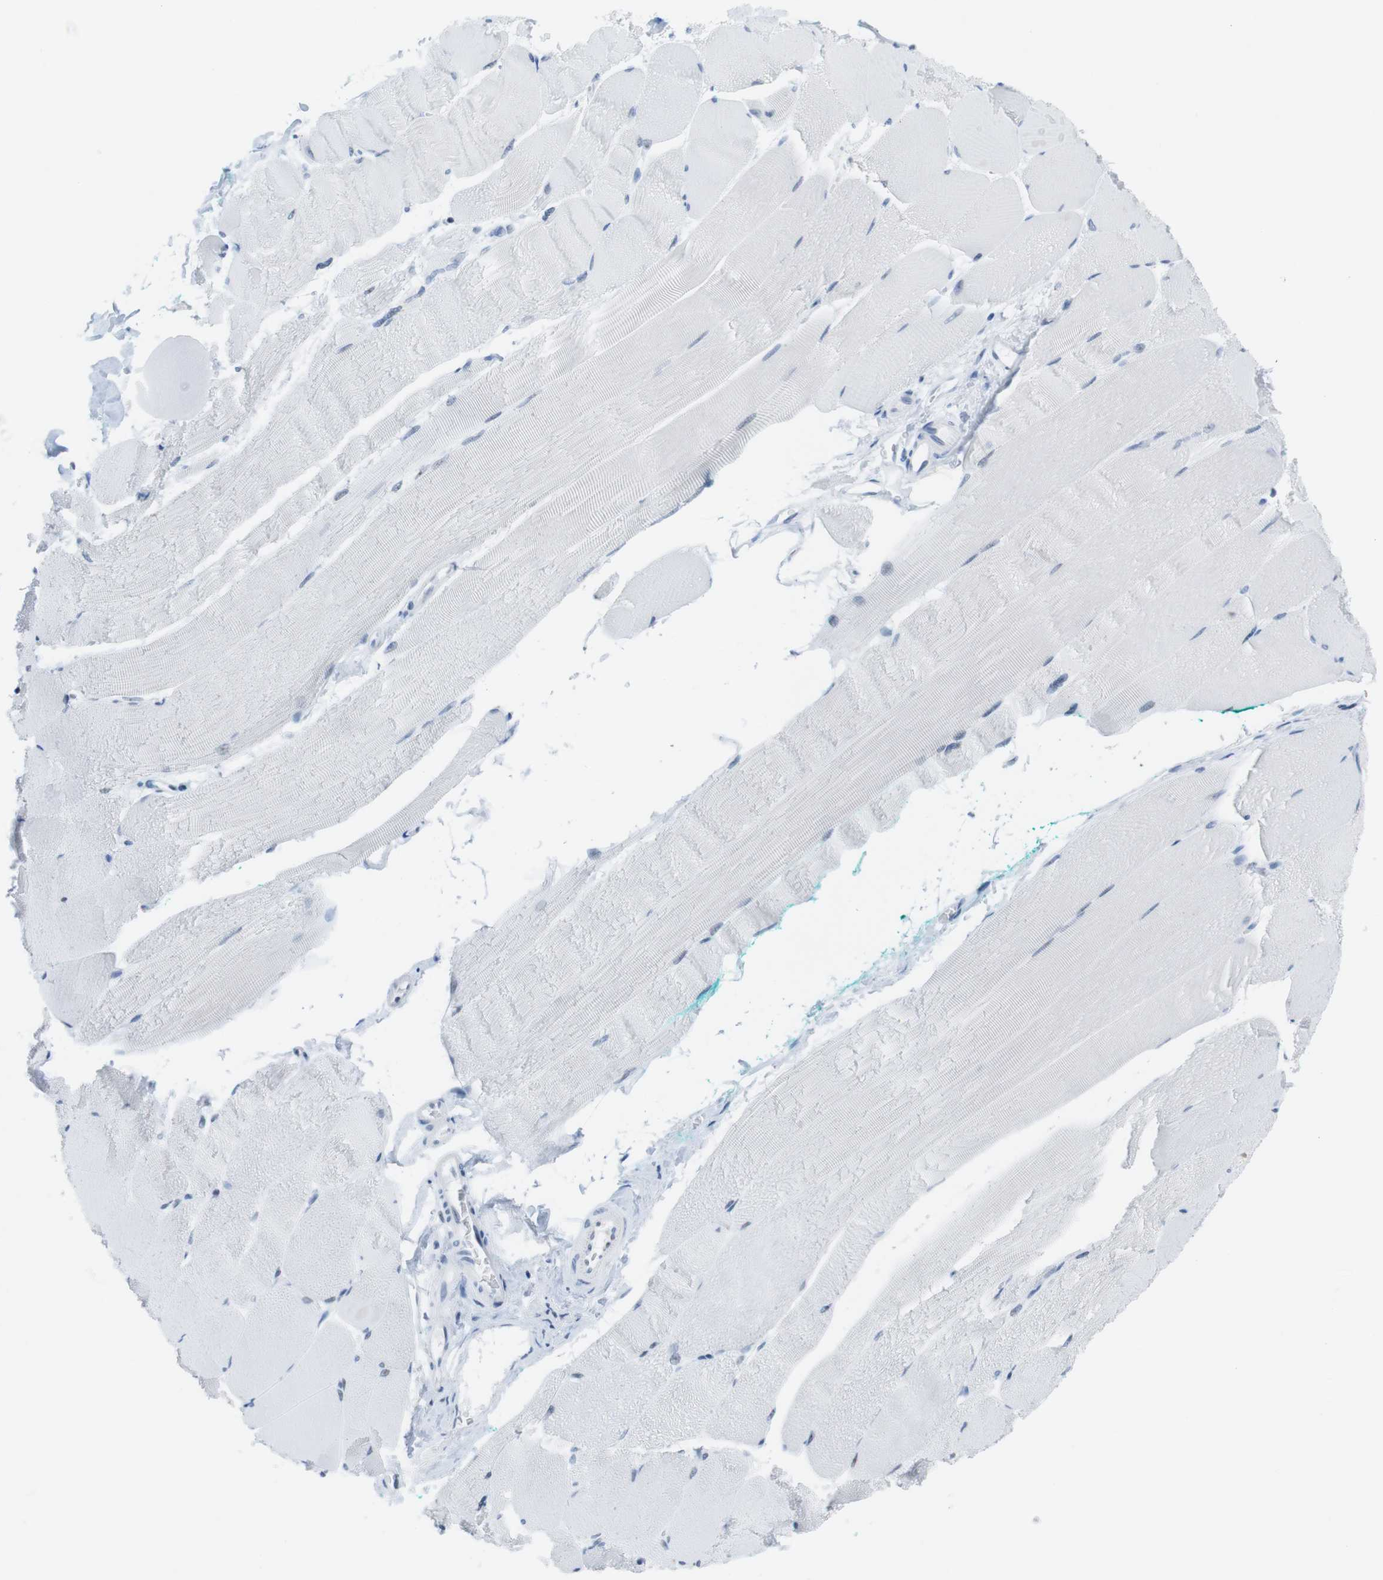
{"staining": {"intensity": "moderate", "quantity": "25%-75%", "location": "nuclear"}, "tissue": "skeletal muscle", "cell_type": "Myocytes", "image_type": "normal", "snomed": [{"axis": "morphology", "description": "Normal tissue, NOS"}, {"axis": "morphology", "description": "Squamous cell carcinoma, NOS"}, {"axis": "topography", "description": "Skeletal muscle"}], "caption": "Protein expression analysis of benign skeletal muscle displays moderate nuclear positivity in approximately 25%-75% of myocytes.", "gene": "NIFK", "patient": {"sex": "male", "age": 51}}